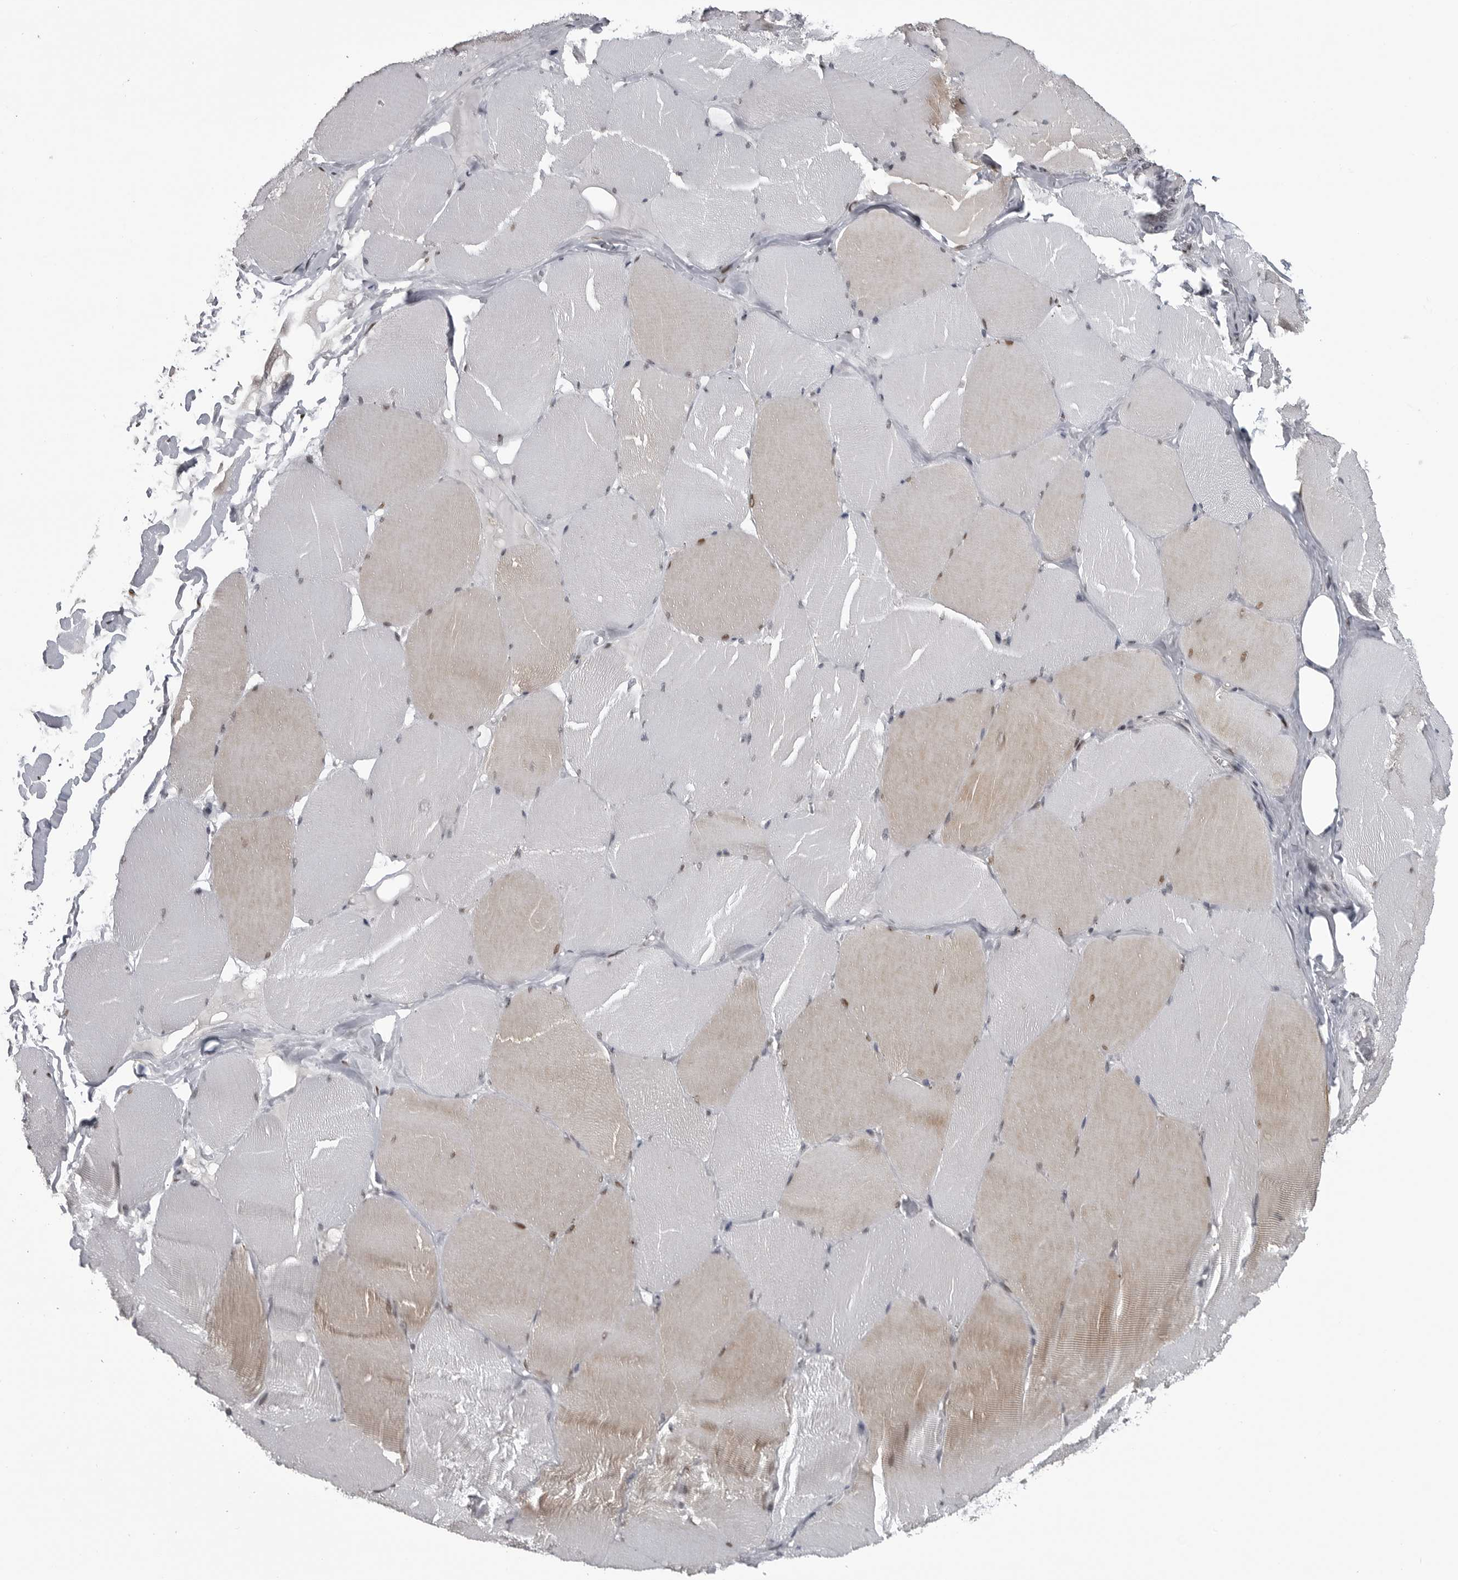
{"staining": {"intensity": "weak", "quantity": "<25%", "location": "cytoplasmic/membranous,nuclear"}, "tissue": "skeletal muscle", "cell_type": "Myocytes", "image_type": "normal", "snomed": [{"axis": "morphology", "description": "Normal tissue, NOS"}, {"axis": "topography", "description": "Skin"}, {"axis": "topography", "description": "Skeletal muscle"}], "caption": "Immunohistochemical staining of normal human skeletal muscle exhibits no significant staining in myocytes. Brightfield microscopy of immunohistochemistry (IHC) stained with DAB (3,3'-diaminobenzidine) (brown) and hematoxylin (blue), captured at high magnification.", "gene": "C8orf58", "patient": {"sex": "male", "age": 83}}